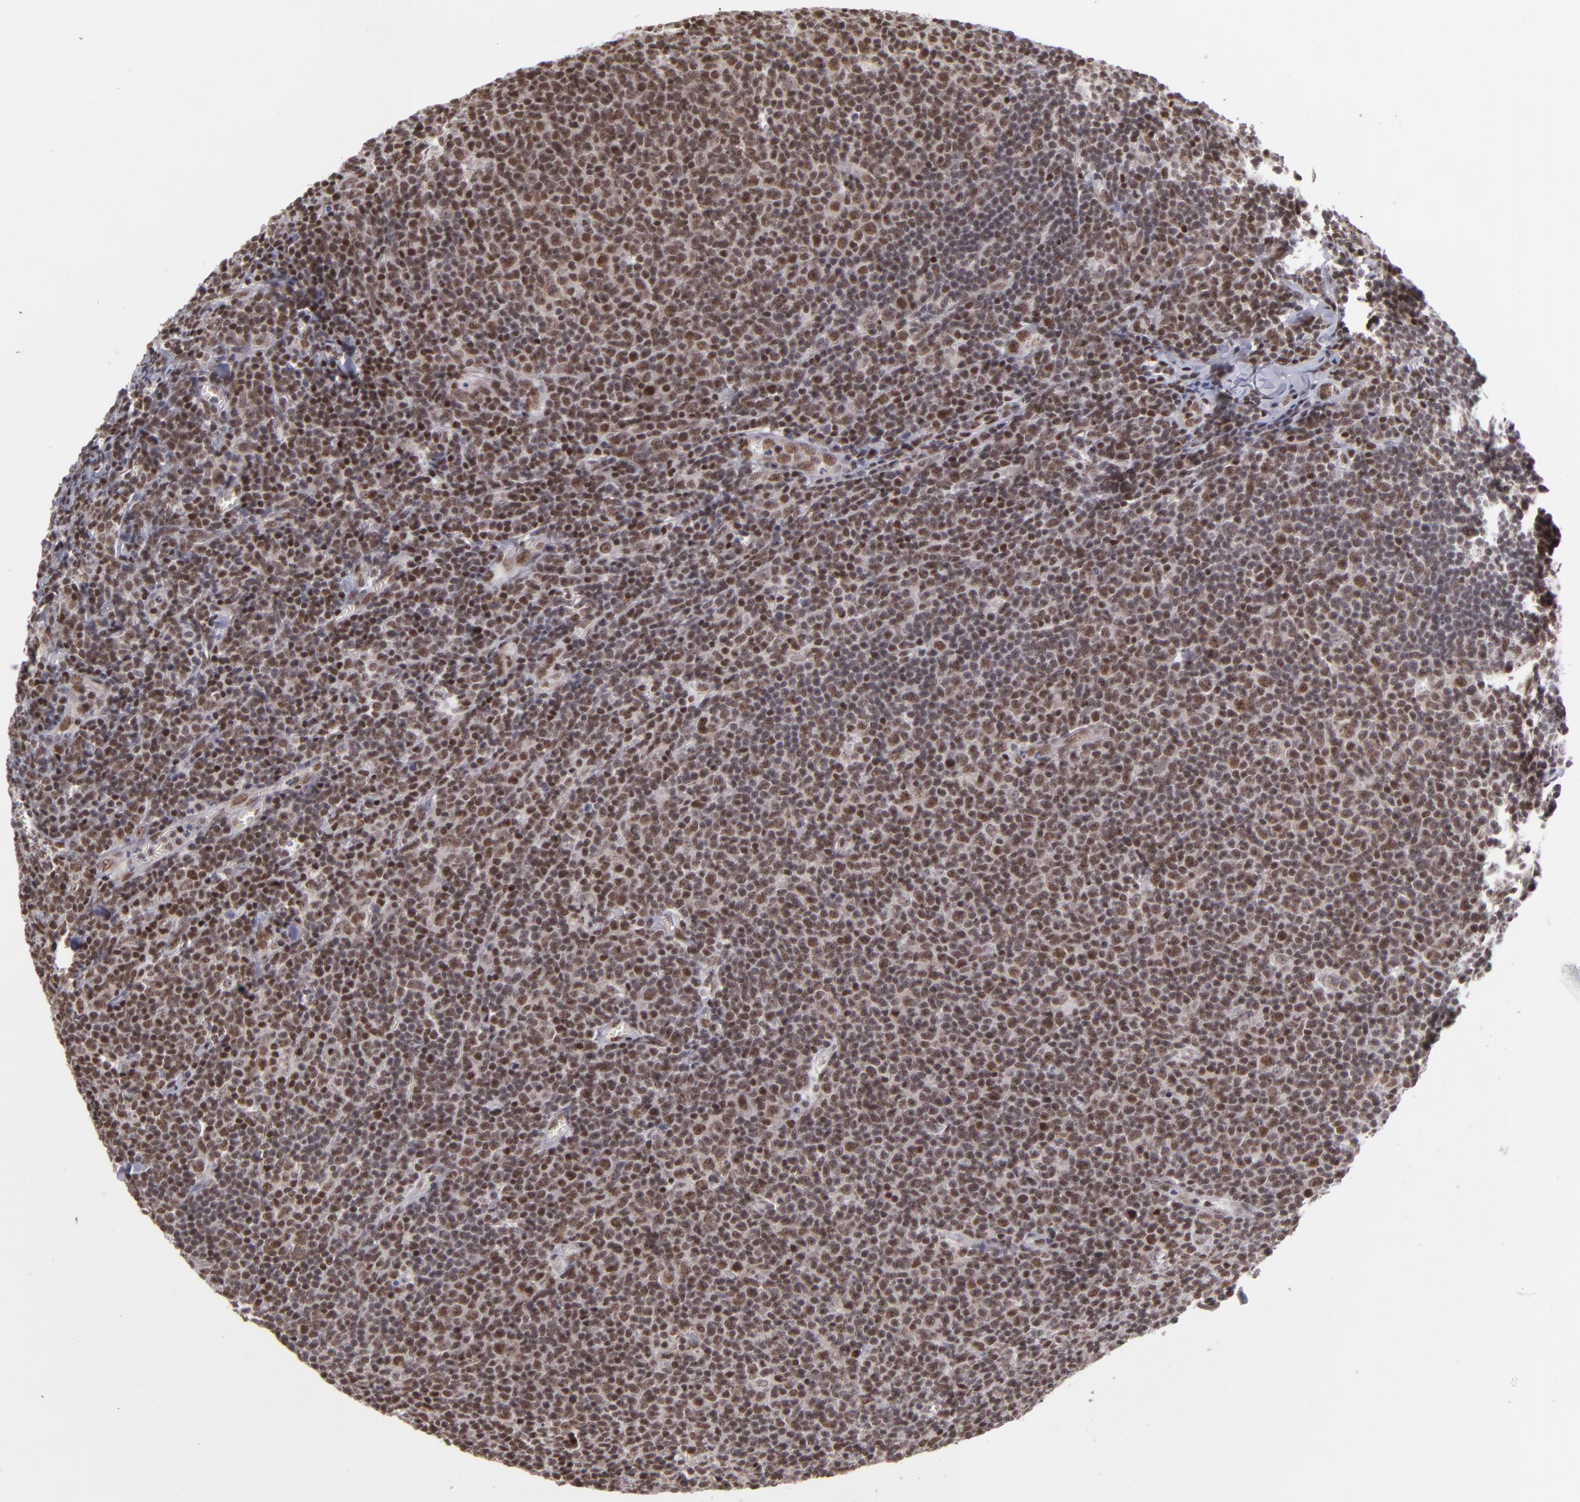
{"staining": {"intensity": "moderate", "quantity": ">75%", "location": "nuclear"}, "tissue": "lymphoma", "cell_type": "Tumor cells", "image_type": "cancer", "snomed": [{"axis": "morphology", "description": "Malignant lymphoma, non-Hodgkin's type, Low grade"}, {"axis": "topography", "description": "Lymph node"}], "caption": "This image shows lymphoma stained with IHC to label a protein in brown. The nuclear of tumor cells show moderate positivity for the protein. Nuclei are counter-stained blue.", "gene": "MLLT3", "patient": {"sex": "male", "age": 74}}